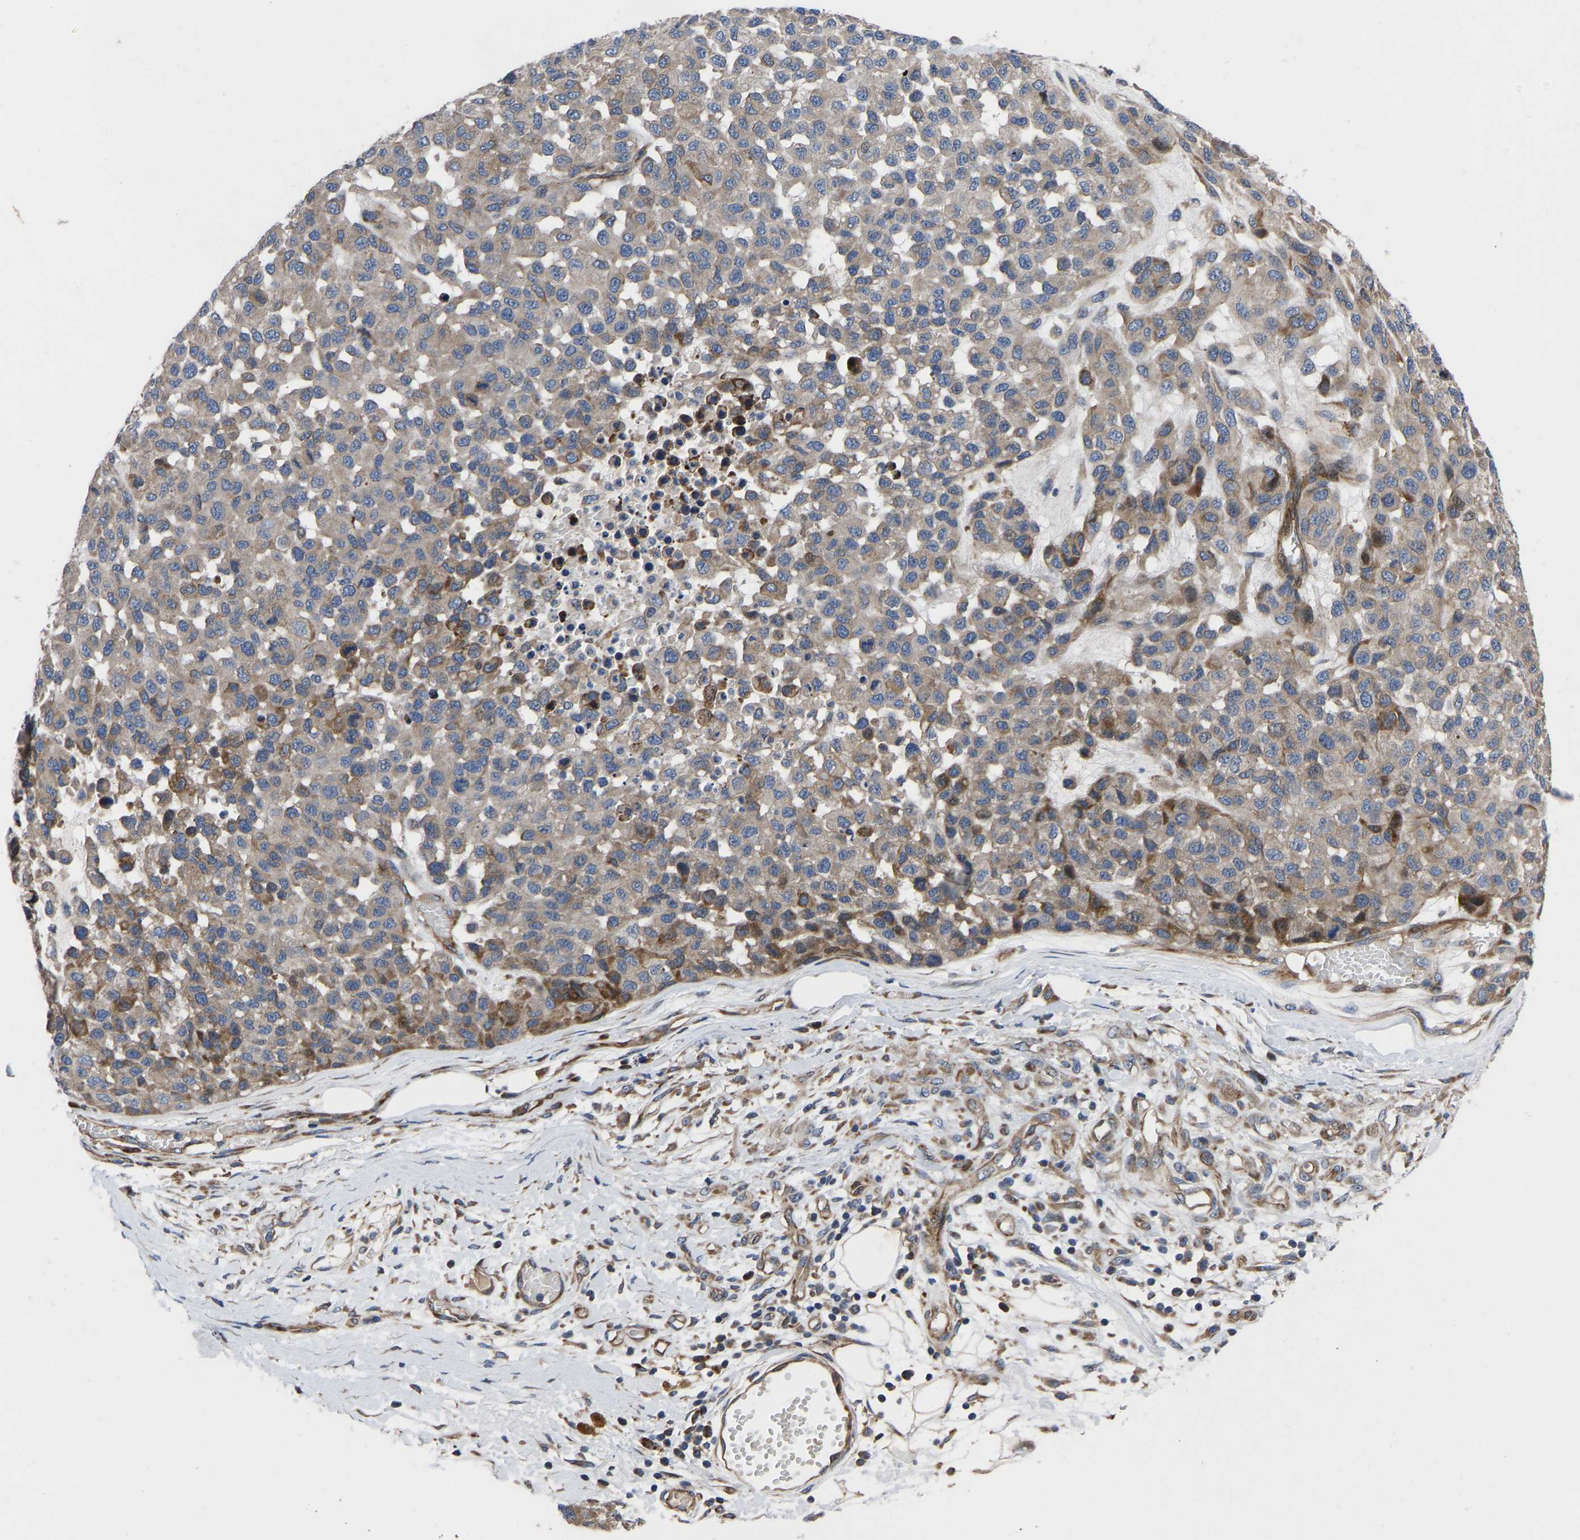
{"staining": {"intensity": "weak", "quantity": ">75%", "location": "cytoplasmic/membranous"}, "tissue": "melanoma", "cell_type": "Tumor cells", "image_type": "cancer", "snomed": [{"axis": "morphology", "description": "Malignant melanoma, NOS"}, {"axis": "topography", "description": "Skin"}], "caption": "A high-resolution photomicrograph shows IHC staining of melanoma, which exhibits weak cytoplasmic/membranous positivity in about >75% of tumor cells.", "gene": "TMEM38B", "patient": {"sex": "male", "age": 62}}